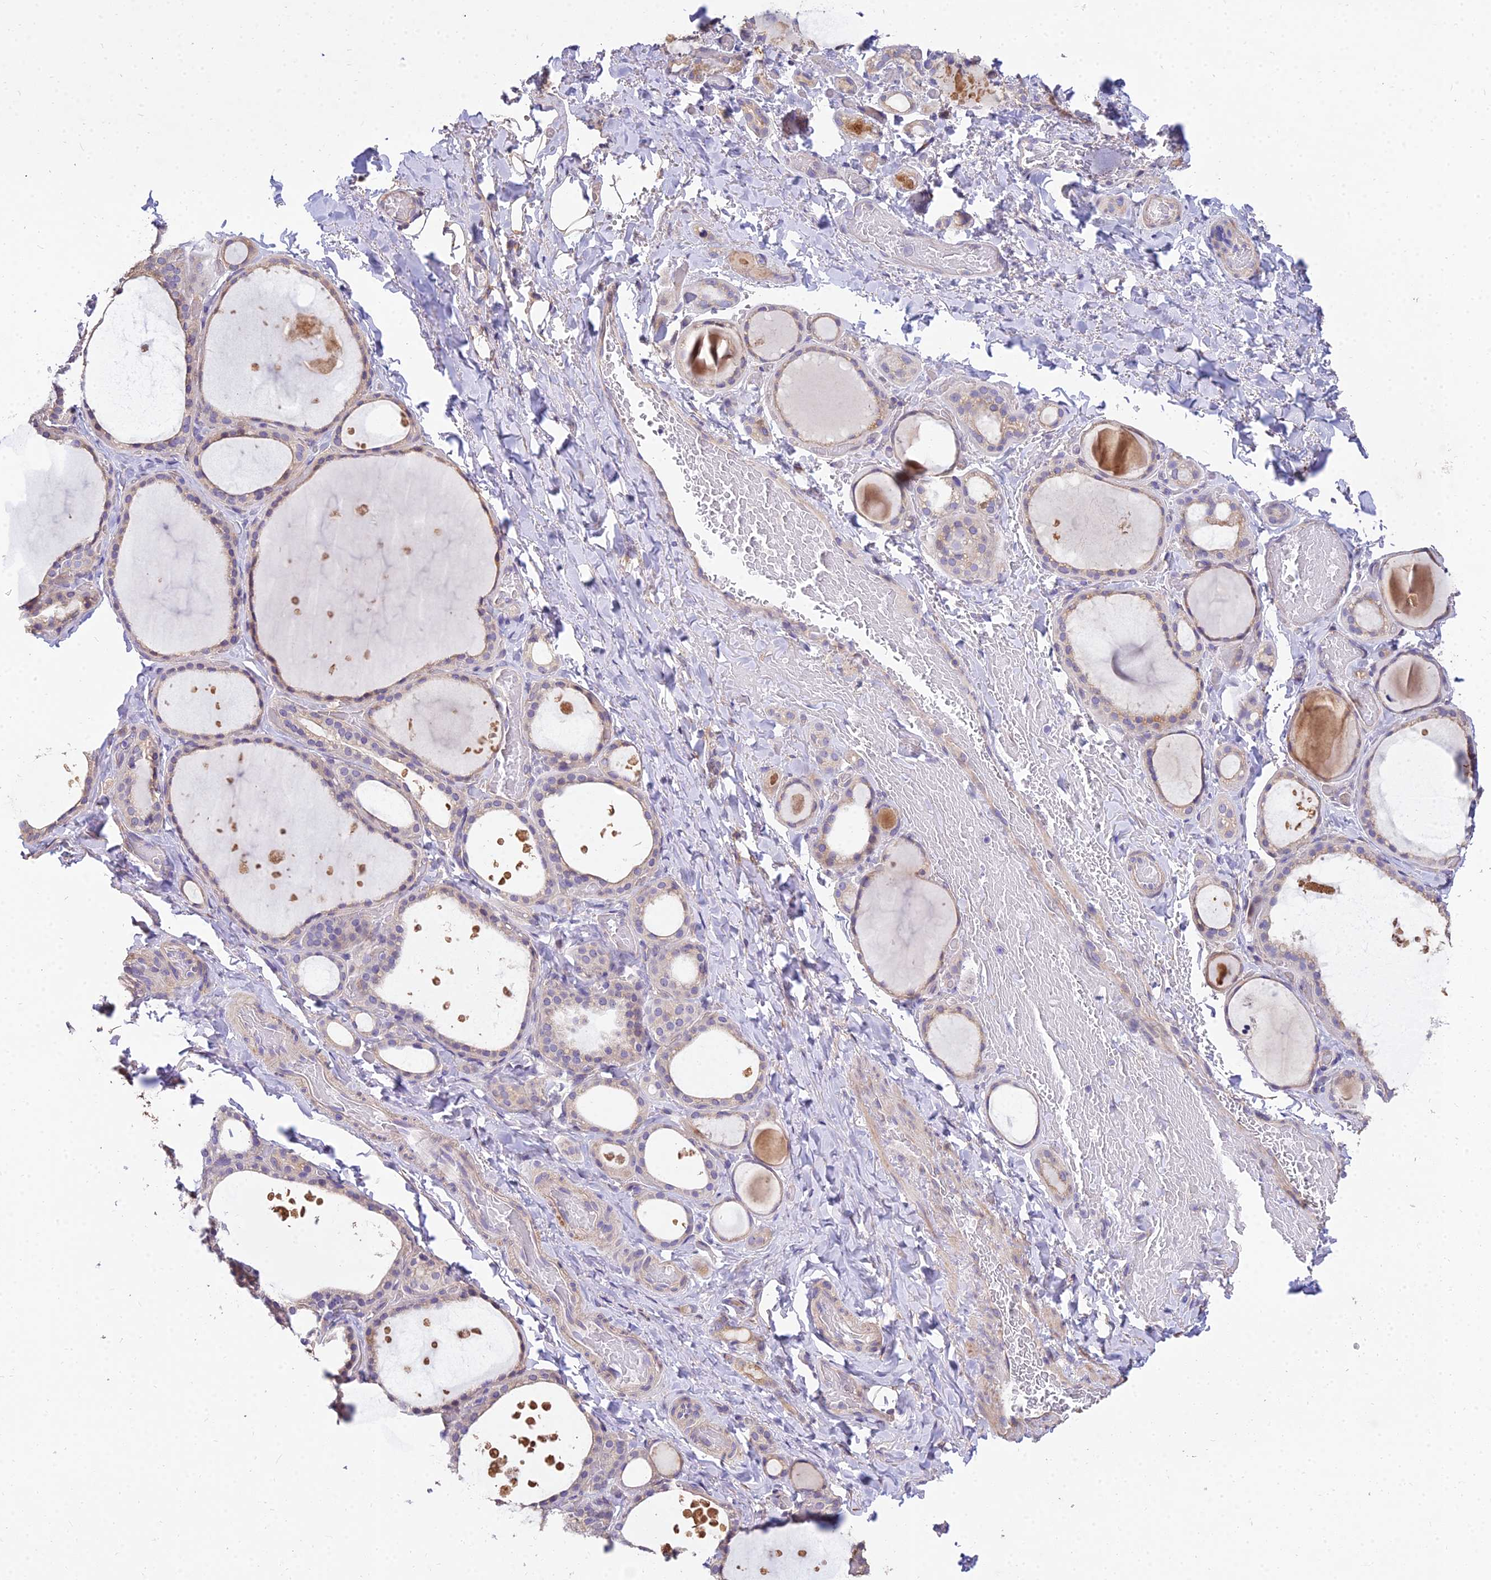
{"staining": {"intensity": "weak", "quantity": "<25%", "location": "cytoplasmic/membranous"}, "tissue": "thyroid gland", "cell_type": "Glandular cells", "image_type": "normal", "snomed": [{"axis": "morphology", "description": "Normal tissue, NOS"}, {"axis": "topography", "description": "Thyroid gland"}], "caption": "IHC image of unremarkable thyroid gland: human thyroid gland stained with DAB (3,3'-diaminobenzidine) reveals no significant protein expression in glandular cells. (DAB immunohistochemistry, high magnification).", "gene": "ARL8A", "patient": {"sex": "female", "age": 44}}